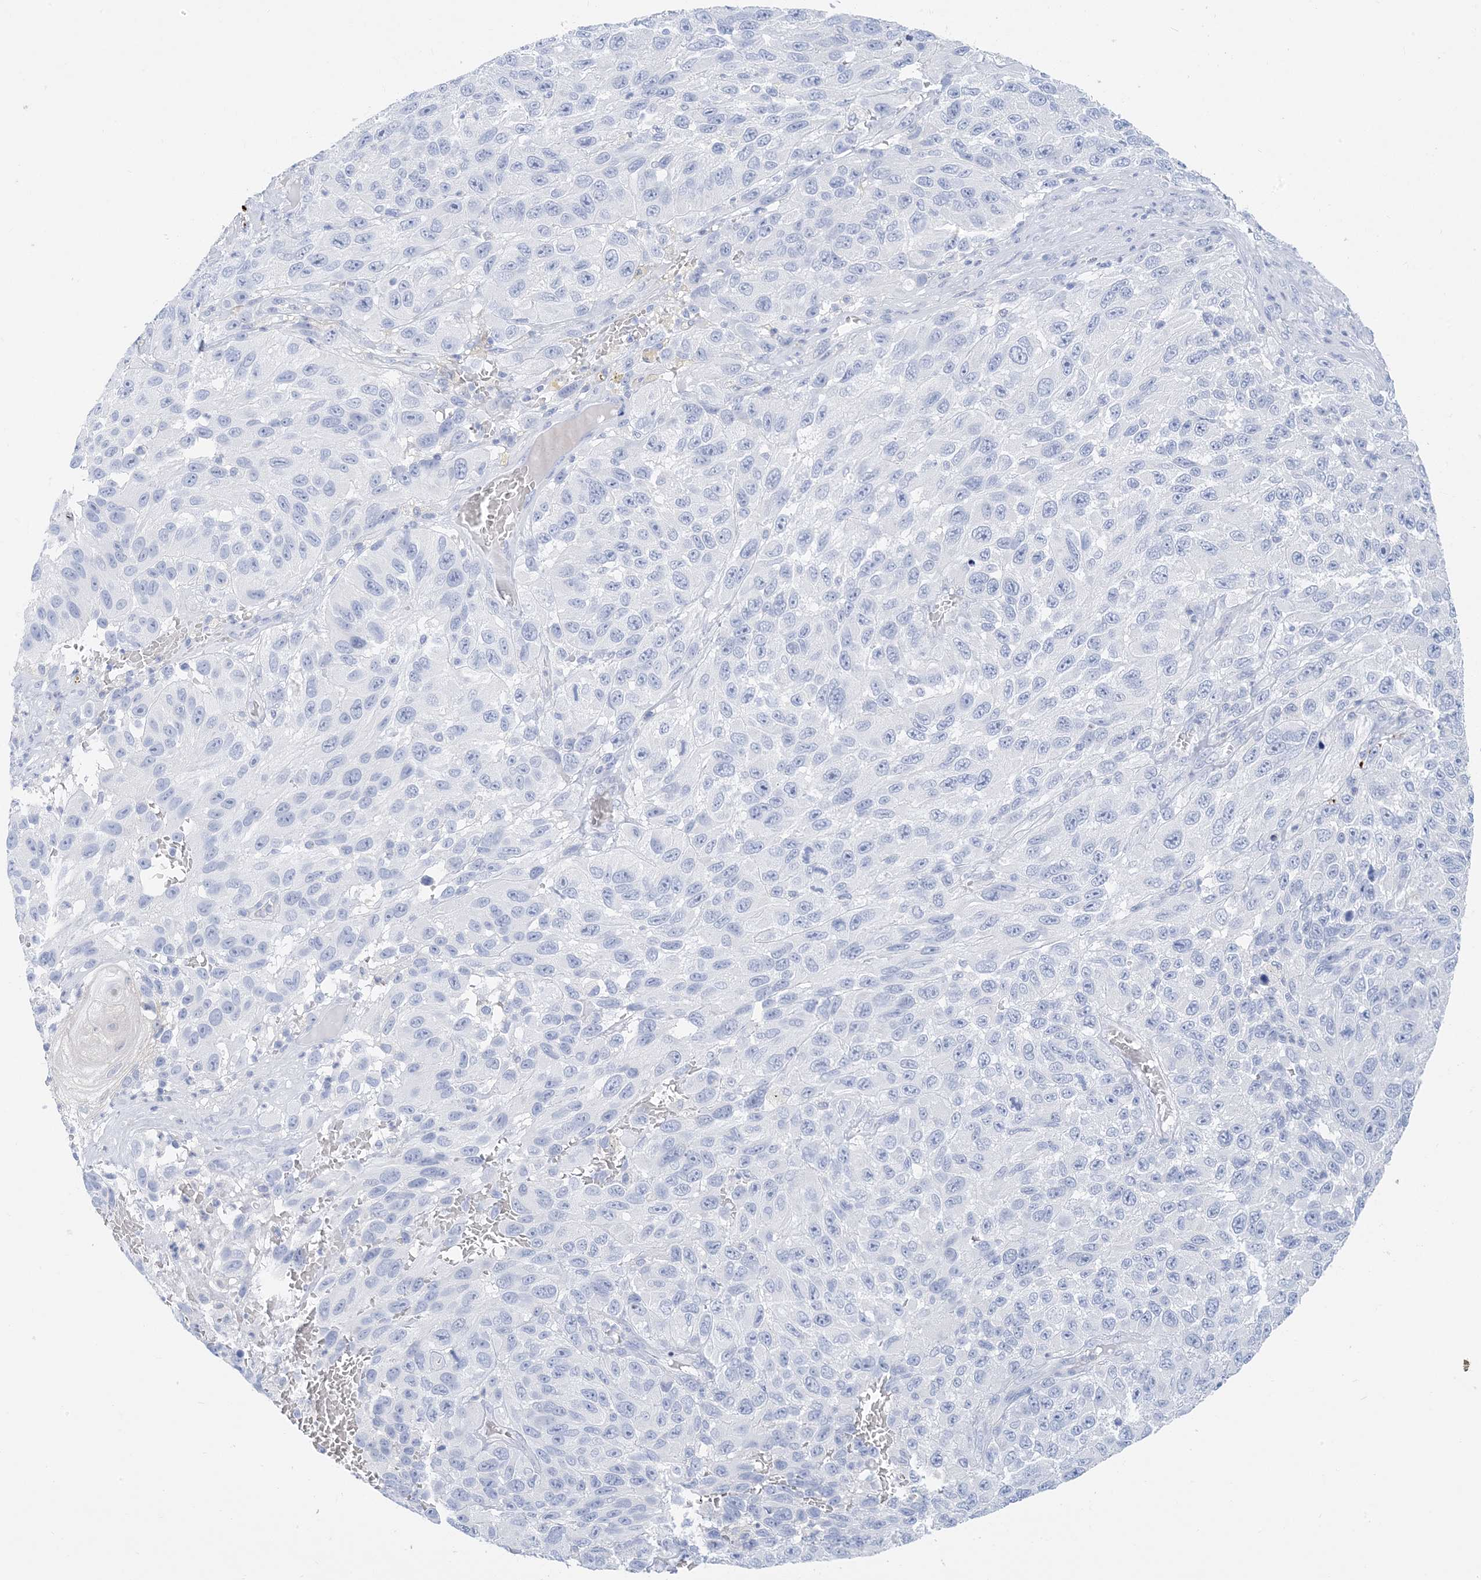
{"staining": {"intensity": "negative", "quantity": "none", "location": "none"}, "tissue": "melanoma", "cell_type": "Tumor cells", "image_type": "cancer", "snomed": [{"axis": "morphology", "description": "Malignant melanoma, NOS"}, {"axis": "topography", "description": "Skin"}], "caption": "Tumor cells are negative for brown protein staining in melanoma.", "gene": "SH3YL1", "patient": {"sex": "female", "age": 96}}